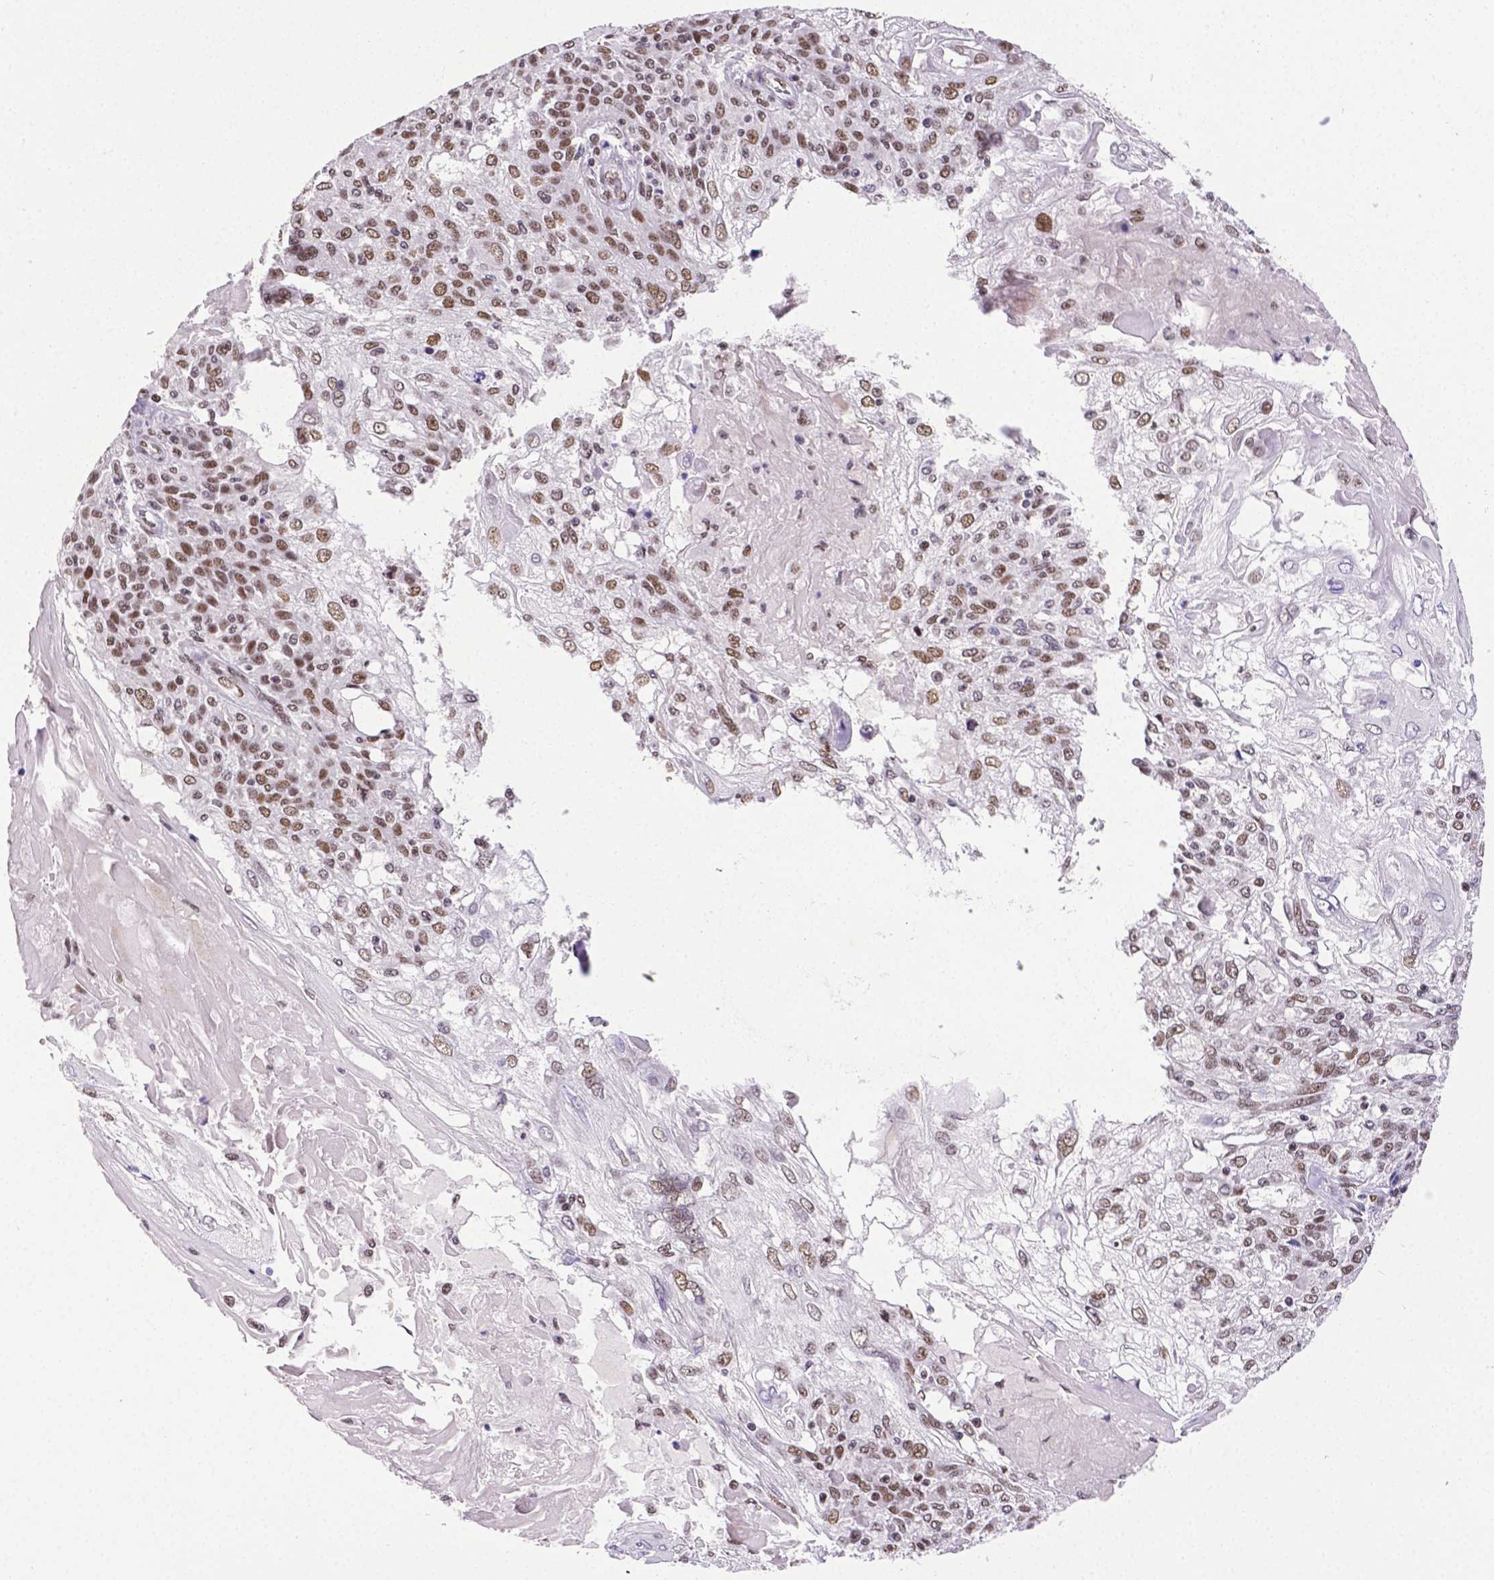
{"staining": {"intensity": "moderate", "quantity": ">75%", "location": "nuclear"}, "tissue": "skin cancer", "cell_type": "Tumor cells", "image_type": "cancer", "snomed": [{"axis": "morphology", "description": "Normal tissue, NOS"}, {"axis": "morphology", "description": "Squamous cell carcinoma, NOS"}, {"axis": "topography", "description": "Skin"}], "caption": "There is medium levels of moderate nuclear staining in tumor cells of squamous cell carcinoma (skin), as demonstrated by immunohistochemical staining (brown color).", "gene": "REST", "patient": {"sex": "female", "age": 83}}